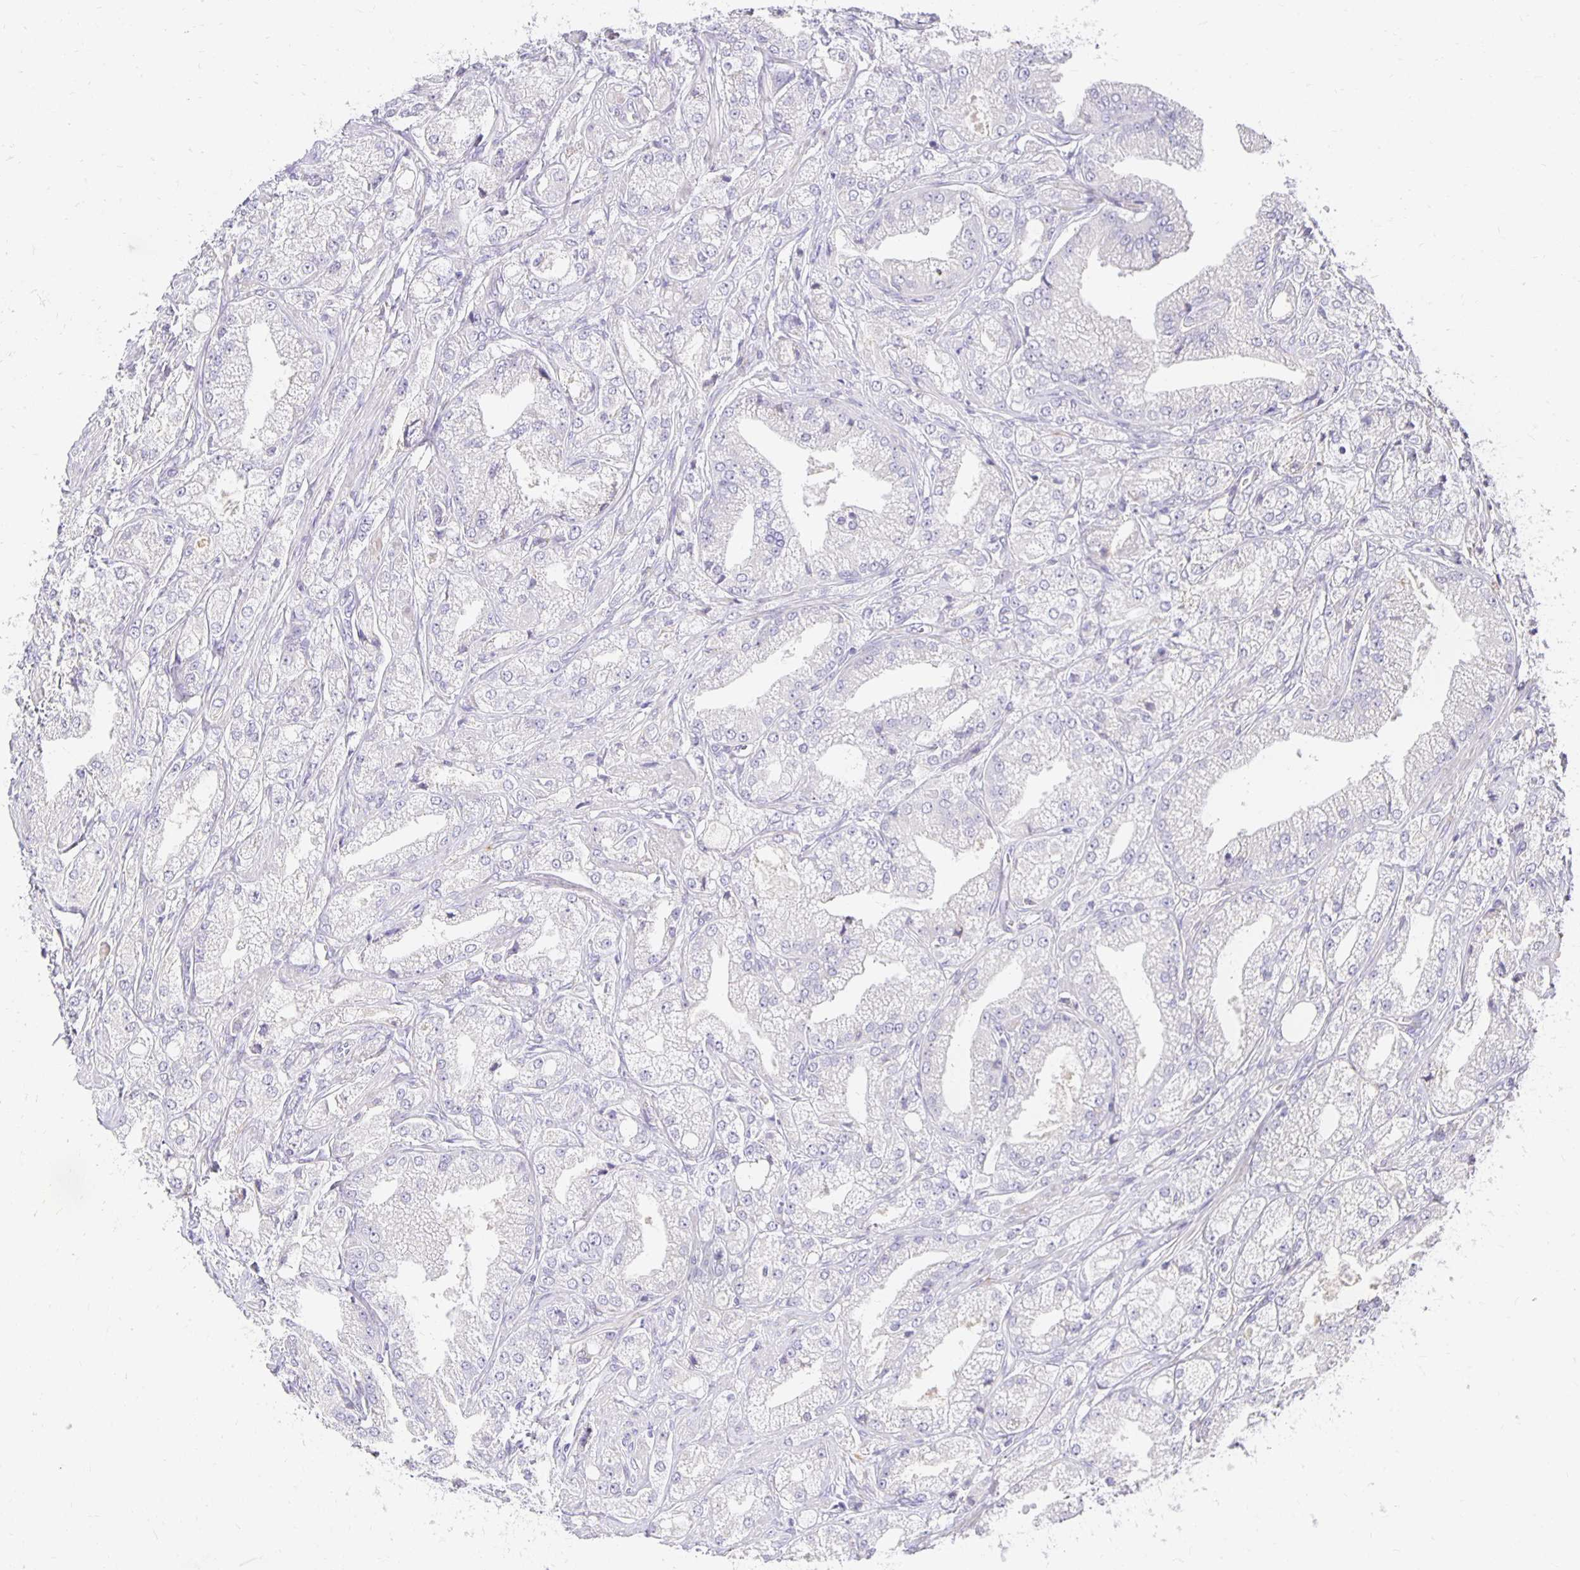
{"staining": {"intensity": "negative", "quantity": "none", "location": "none"}, "tissue": "prostate cancer", "cell_type": "Tumor cells", "image_type": "cancer", "snomed": [{"axis": "morphology", "description": "Adenocarcinoma, High grade"}, {"axis": "topography", "description": "Prostate"}], "caption": "Tumor cells show no significant staining in prostate cancer (adenocarcinoma (high-grade)).", "gene": "PLOD1", "patient": {"sex": "male", "age": 61}}